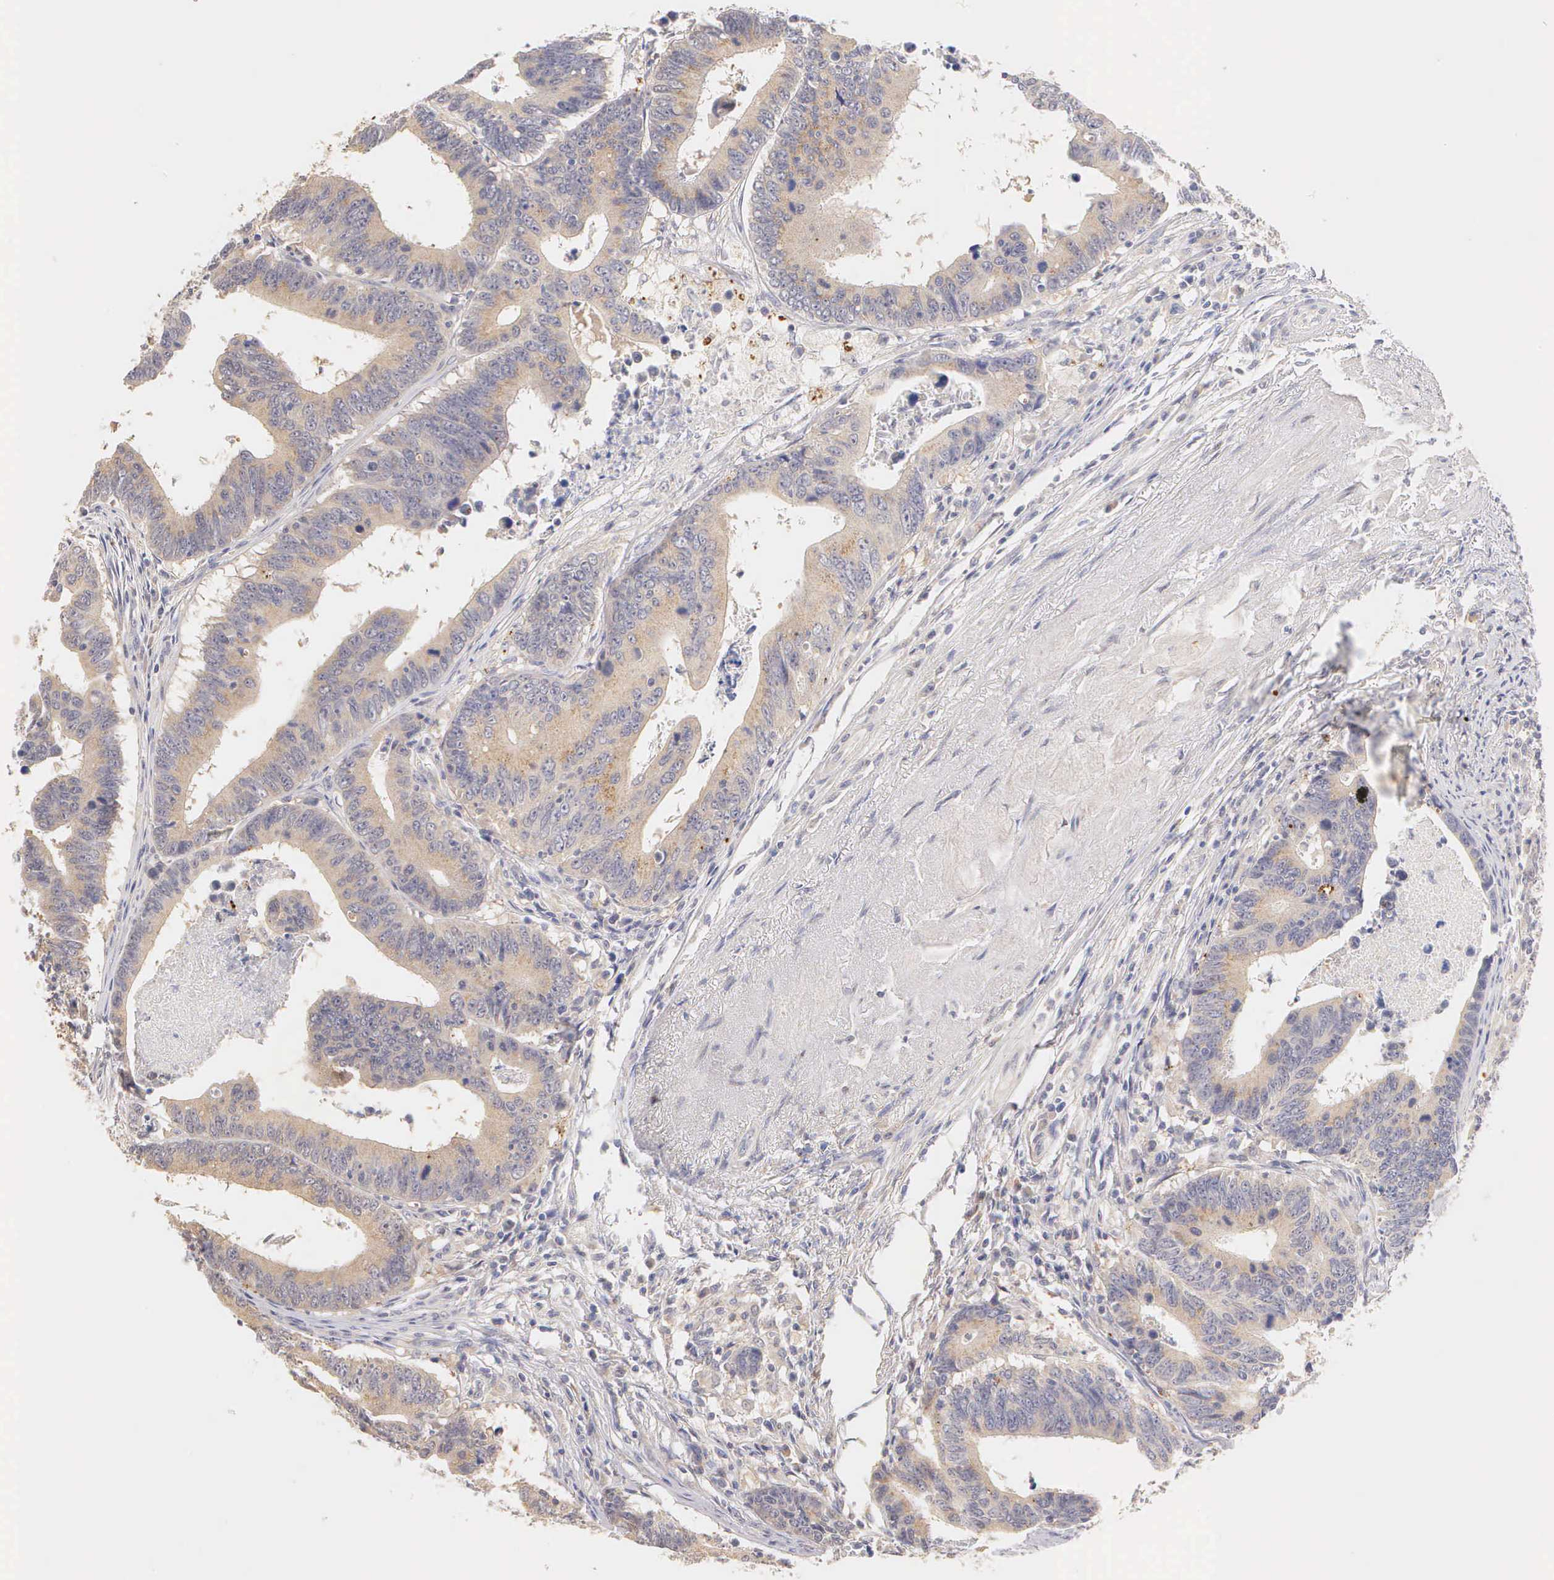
{"staining": {"intensity": "weak", "quantity": ">75%", "location": "cytoplasmic/membranous"}, "tissue": "colorectal cancer", "cell_type": "Tumor cells", "image_type": "cancer", "snomed": [{"axis": "morphology", "description": "Adenocarcinoma, NOS"}, {"axis": "topography", "description": "Colon"}], "caption": "IHC histopathology image of colorectal adenocarcinoma stained for a protein (brown), which shows low levels of weak cytoplasmic/membranous staining in about >75% of tumor cells.", "gene": "ESR1", "patient": {"sex": "female", "age": 78}}